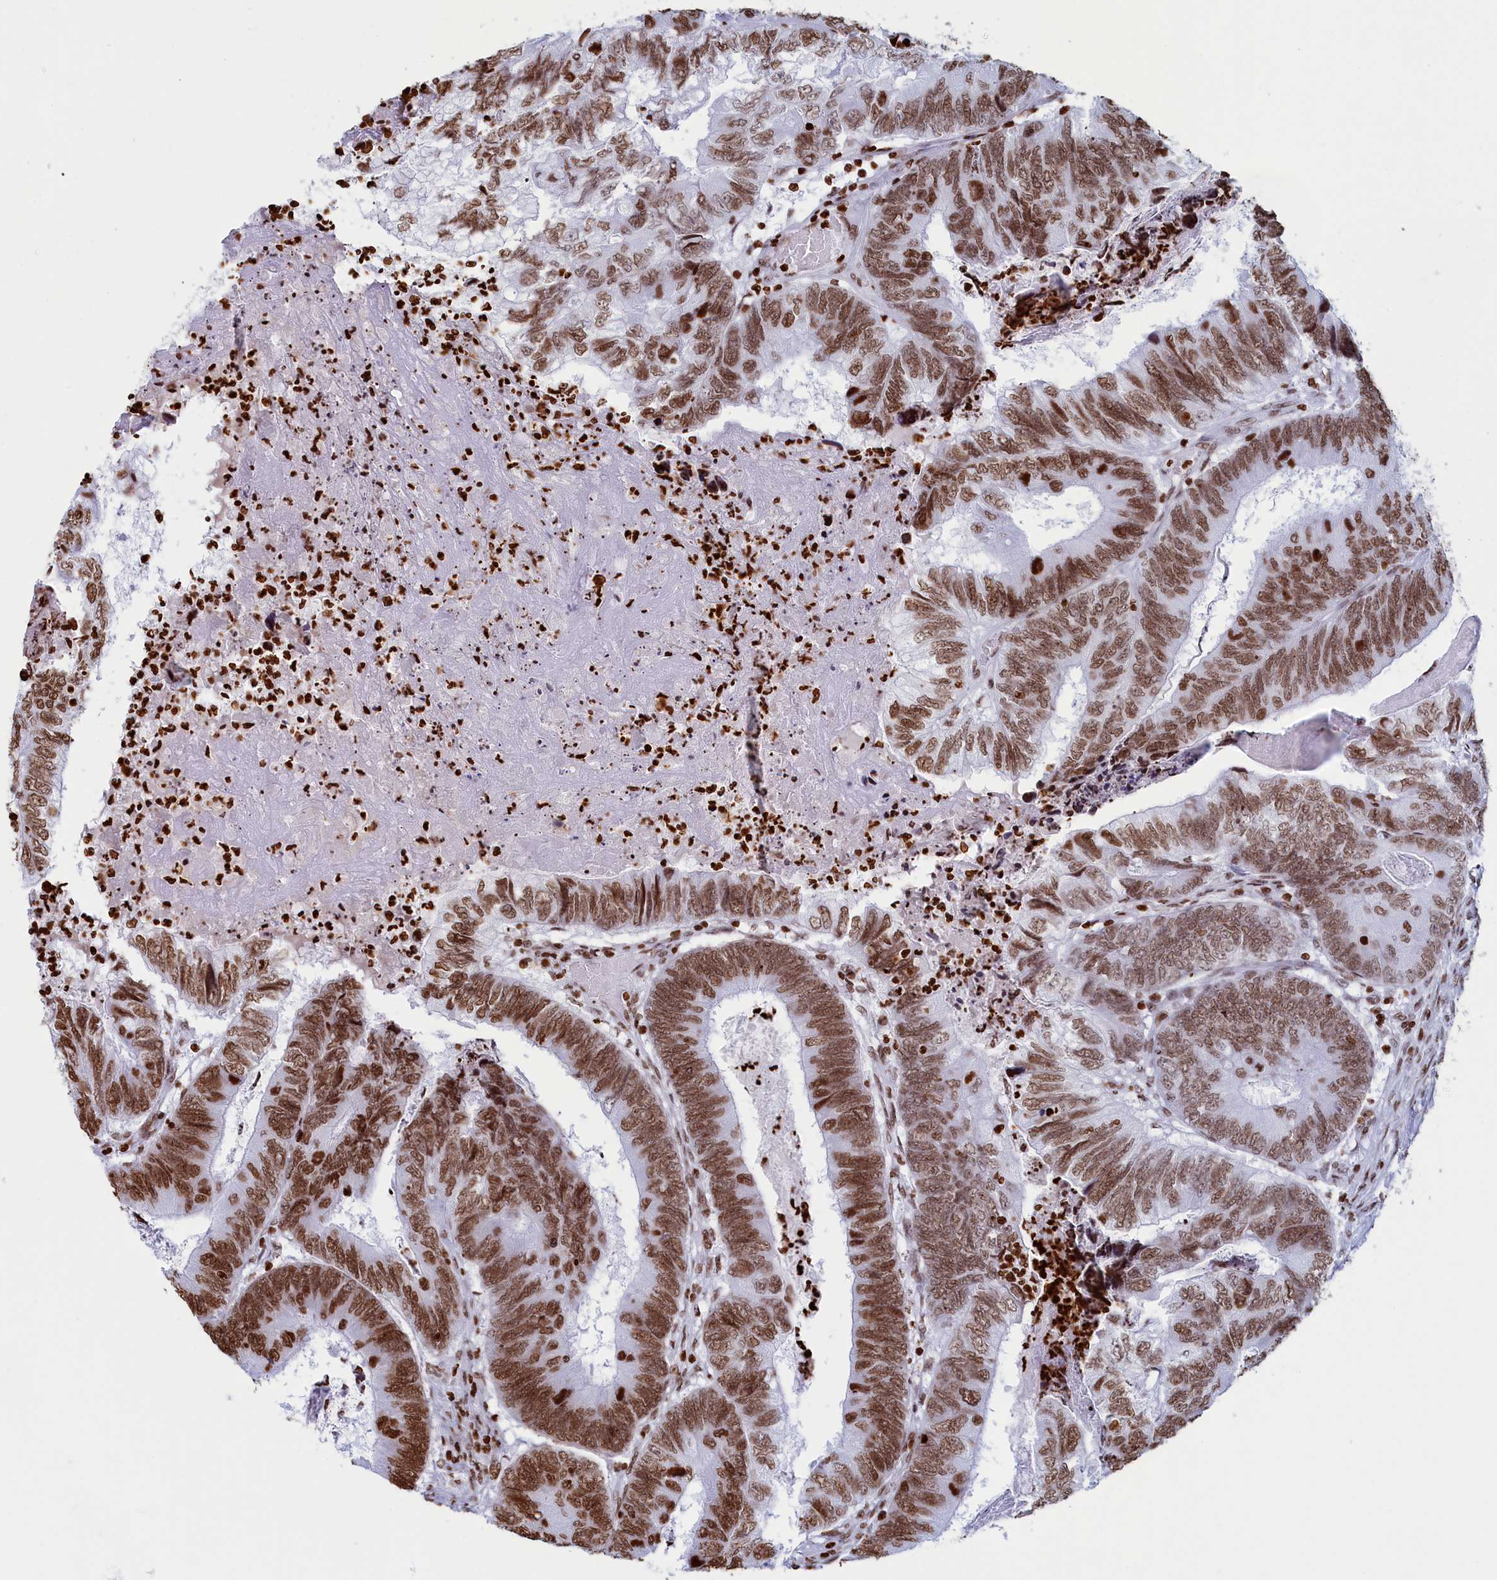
{"staining": {"intensity": "moderate", "quantity": ">75%", "location": "nuclear"}, "tissue": "colorectal cancer", "cell_type": "Tumor cells", "image_type": "cancer", "snomed": [{"axis": "morphology", "description": "Adenocarcinoma, NOS"}, {"axis": "topography", "description": "Colon"}], "caption": "High-magnification brightfield microscopy of colorectal adenocarcinoma stained with DAB (3,3'-diaminobenzidine) (brown) and counterstained with hematoxylin (blue). tumor cells exhibit moderate nuclear staining is present in about>75% of cells.", "gene": "APOBEC3A", "patient": {"sex": "female", "age": 67}}